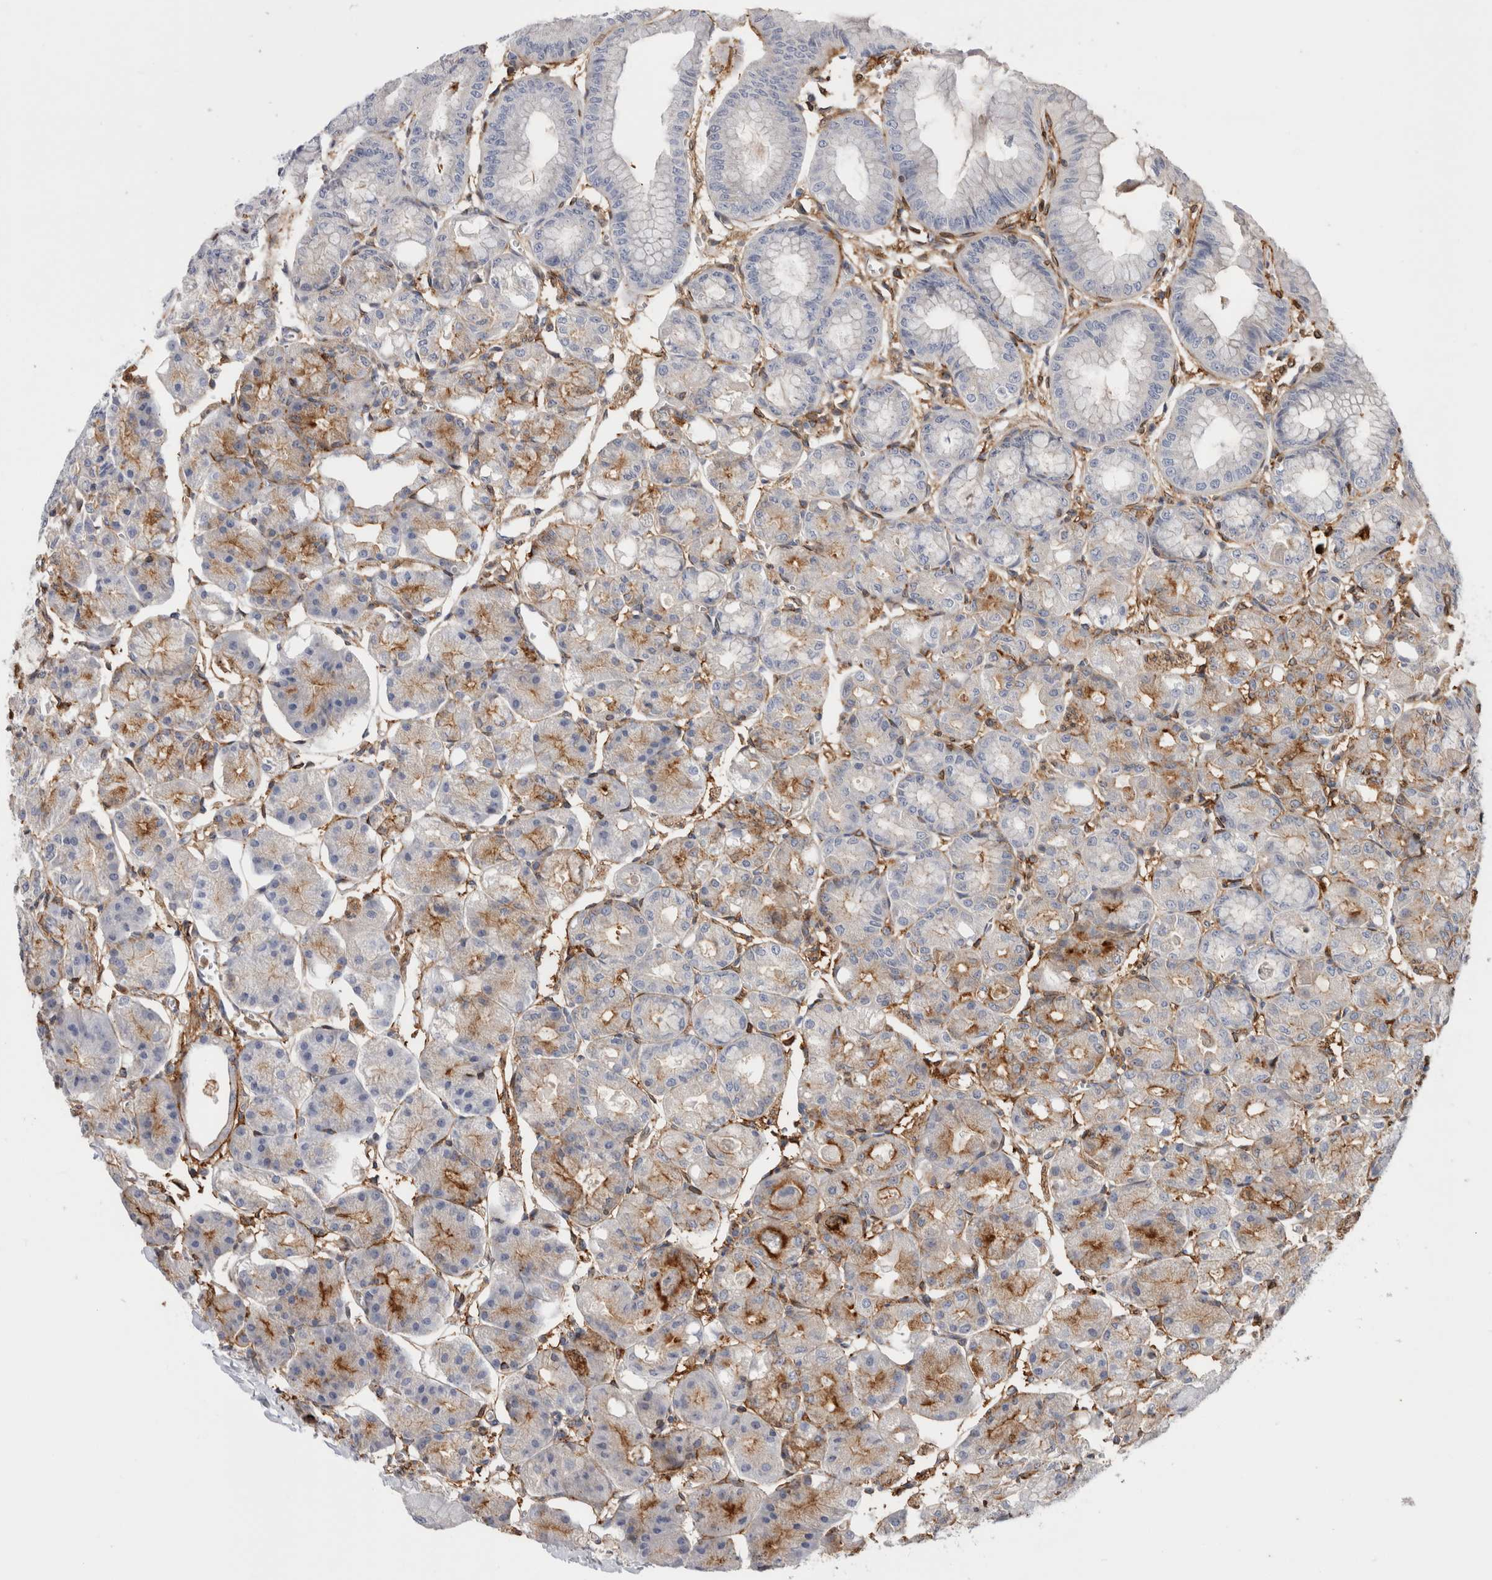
{"staining": {"intensity": "moderate", "quantity": "<25%", "location": "cytoplasmic/membranous"}, "tissue": "stomach", "cell_type": "Glandular cells", "image_type": "normal", "snomed": [{"axis": "morphology", "description": "Normal tissue, NOS"}, {"axis": "topography", "description": "Stomach, lower"}], "caption": "Protein analysis of benign stomach displays moderate cytoplasmic/membranous positivity in about <25% of glandular cells. The staining was performed using DAB (3,3'-diaminobenzidine) to visualize the protein expression in brown, while the nuclei were stained in blue with hematoxylin (Magnification: 20x).", "gene": "CCDC88B", "patient": {"sex": "male", "age": 71}}